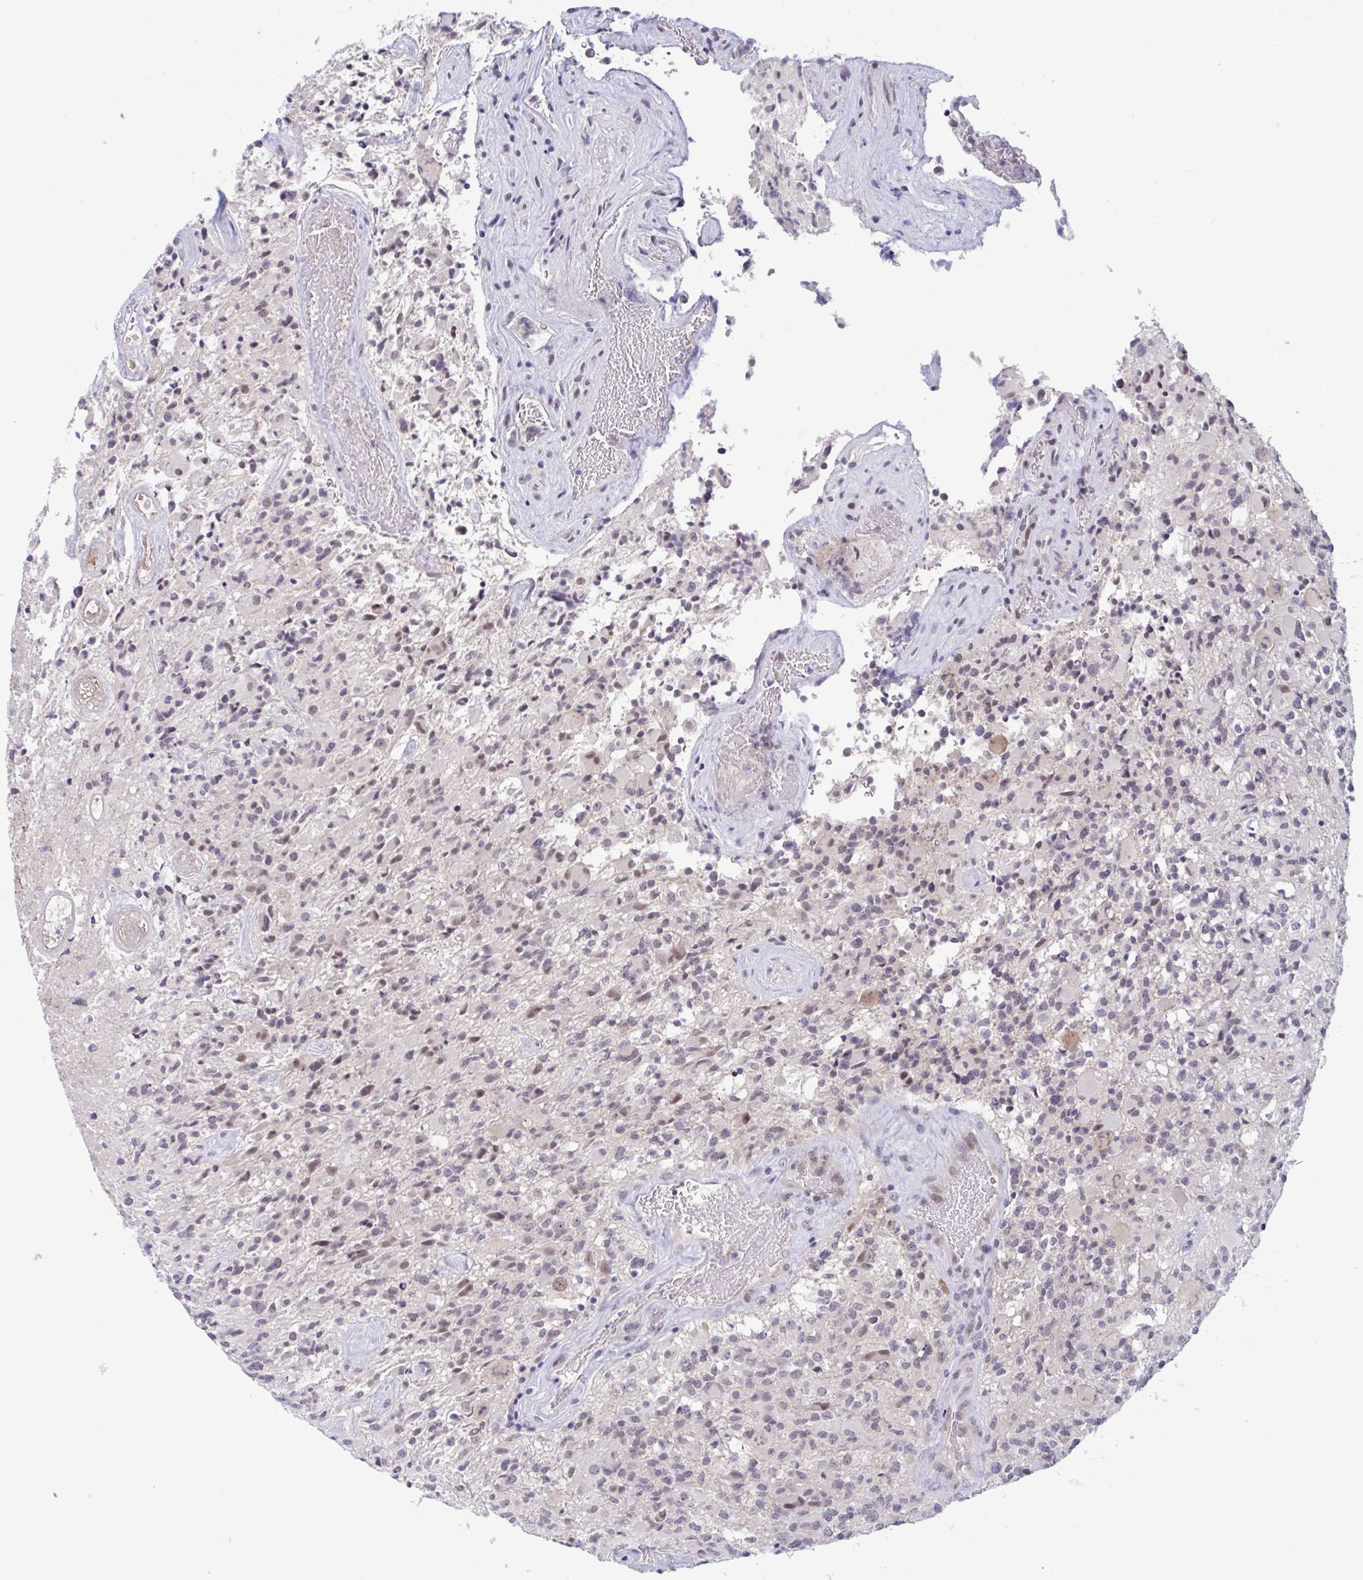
{"staining": {"intensity": "weak", "quantity": "<25%", "location": "nuclear"}, "tissue": "glioma", "cell_type": "Tumor cells", "image_type": "cancer", "snomed": [{"axis": "morphology", "description": "Glioma, malignant, High grade"}, {"axis": "topography", "description": "Brain"}], "caption": "Tumor cells are negative for brown protein staining in high-grade glioma (malignant).", "gene": "CNGB3", "patient": {"sex": "female", "age": 65}}